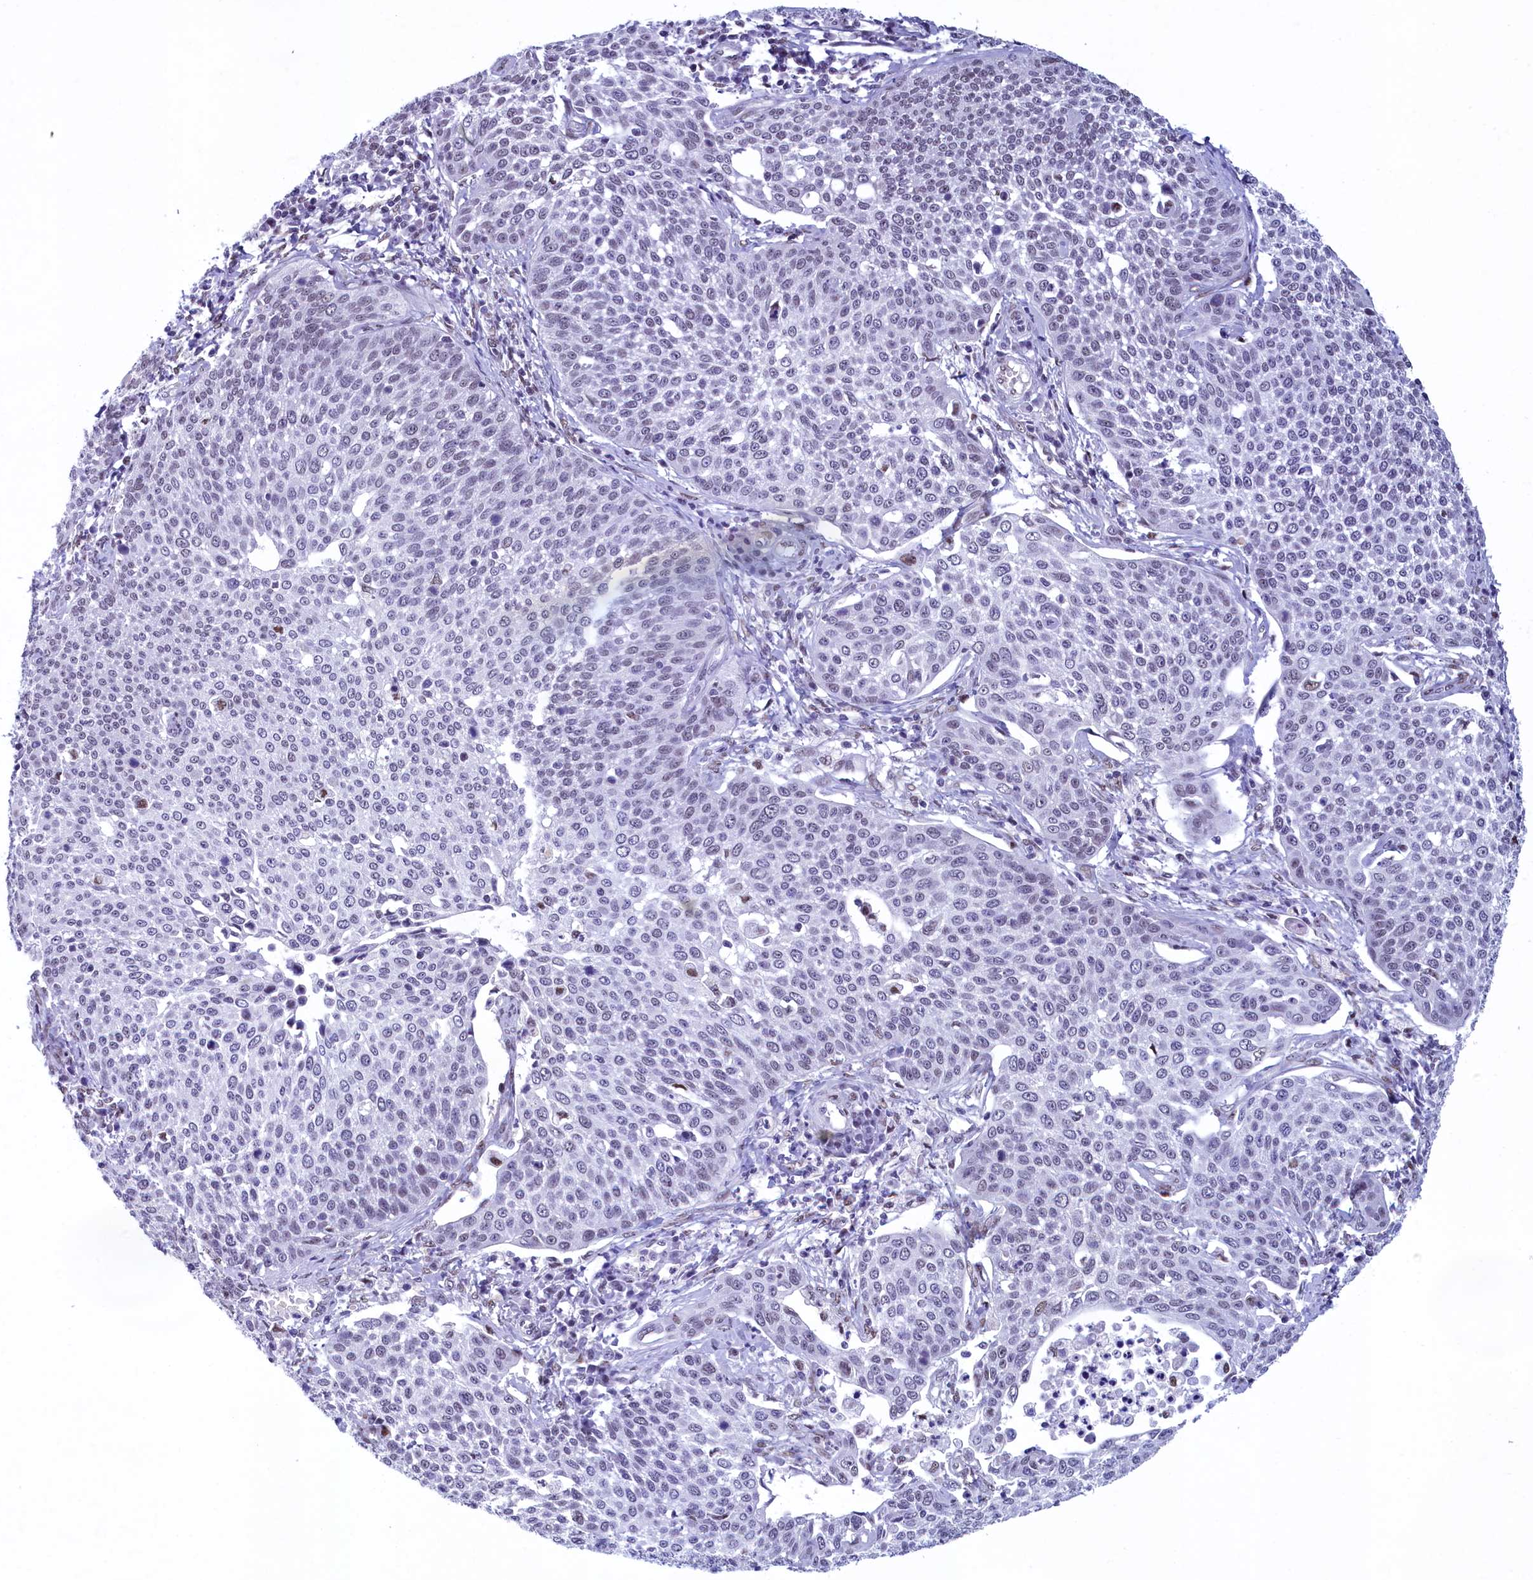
{"staining": {"intensity": "negative", "quantity": "none", "location": "none"}, "tissue": "cervical cancer", "cell_type": "Tumor cells", "image_type": "cancer", "snomed": [{"axis": "morphology", "description": "Squamous cell carcinoma, NOS"}, {"axis": "topography", "description": "Cervix"}], "caption": "Micrograph shows no significant protein staining in tumor cells of squamous cell carcinoma (cervical).", "gene": "SUGP2", "patient": {"sex": "female", "age": 34}}